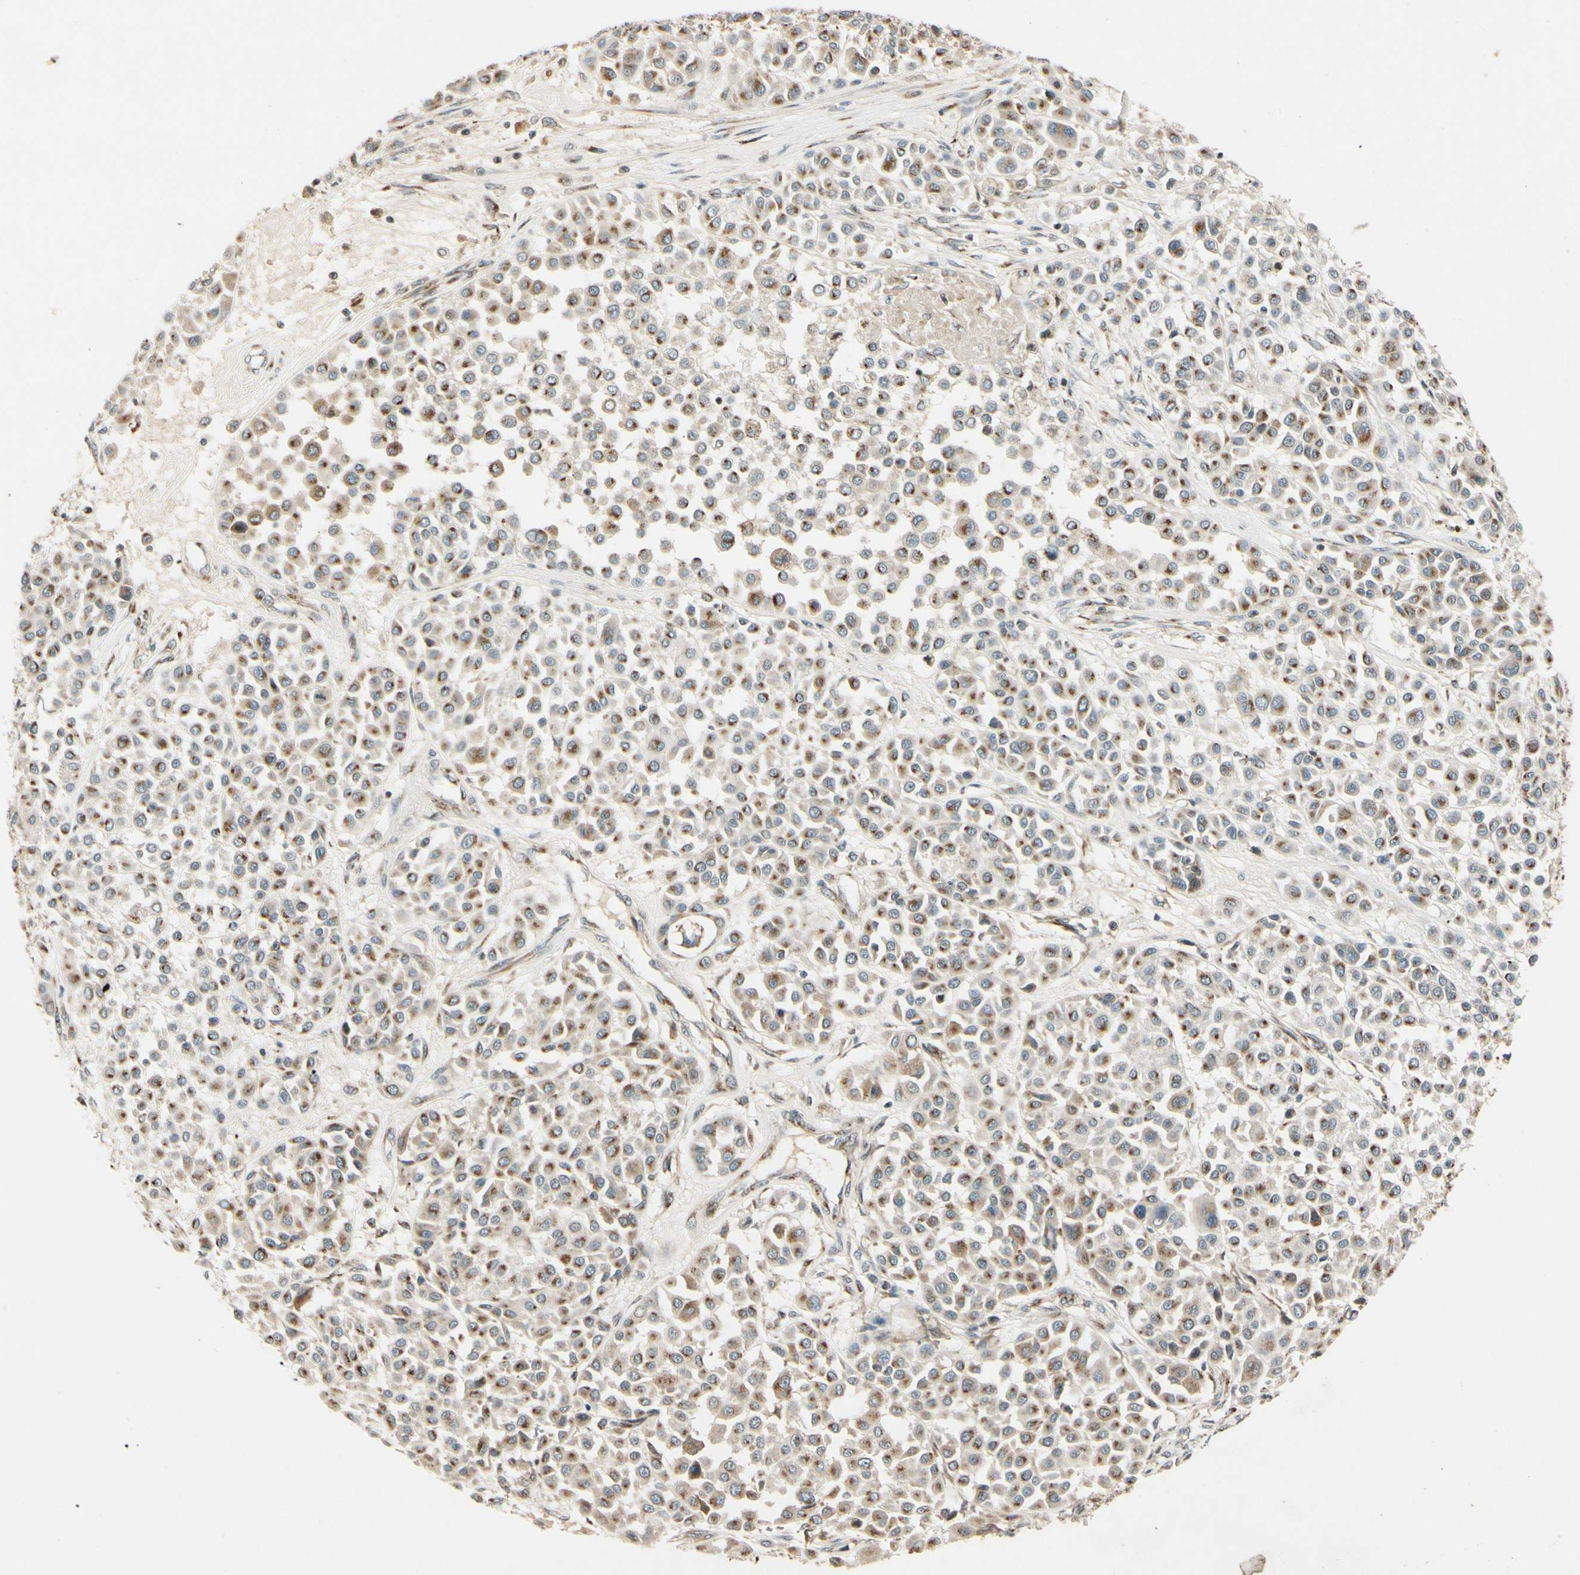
{"staining": {"intensity": "weak", "quantity": ">75%", "location": "cytoplasmic/membranous"}, "tissue": "melanoma", "cell_type": "Tumor cells", "image_type": "cancer", "snomed": [{"axis": "morphology", "description": "Malignant melanoma, Metastatic site"}, {"axis": "topography", "description": "Soft tissue"}], "caption": "IHC histopathology image of neoplastic tissue: malignant melanoma (metastatic site) stained using immunohistochemistry (IHC) displays low levels of weak protein expression localized specifically in the cytoplasmic/membranous of tumor cells, appearing as a cytoplasmic/membranous brown color.", "gene": "NEO1", "patient": {"sex": "male", "age": 41}}